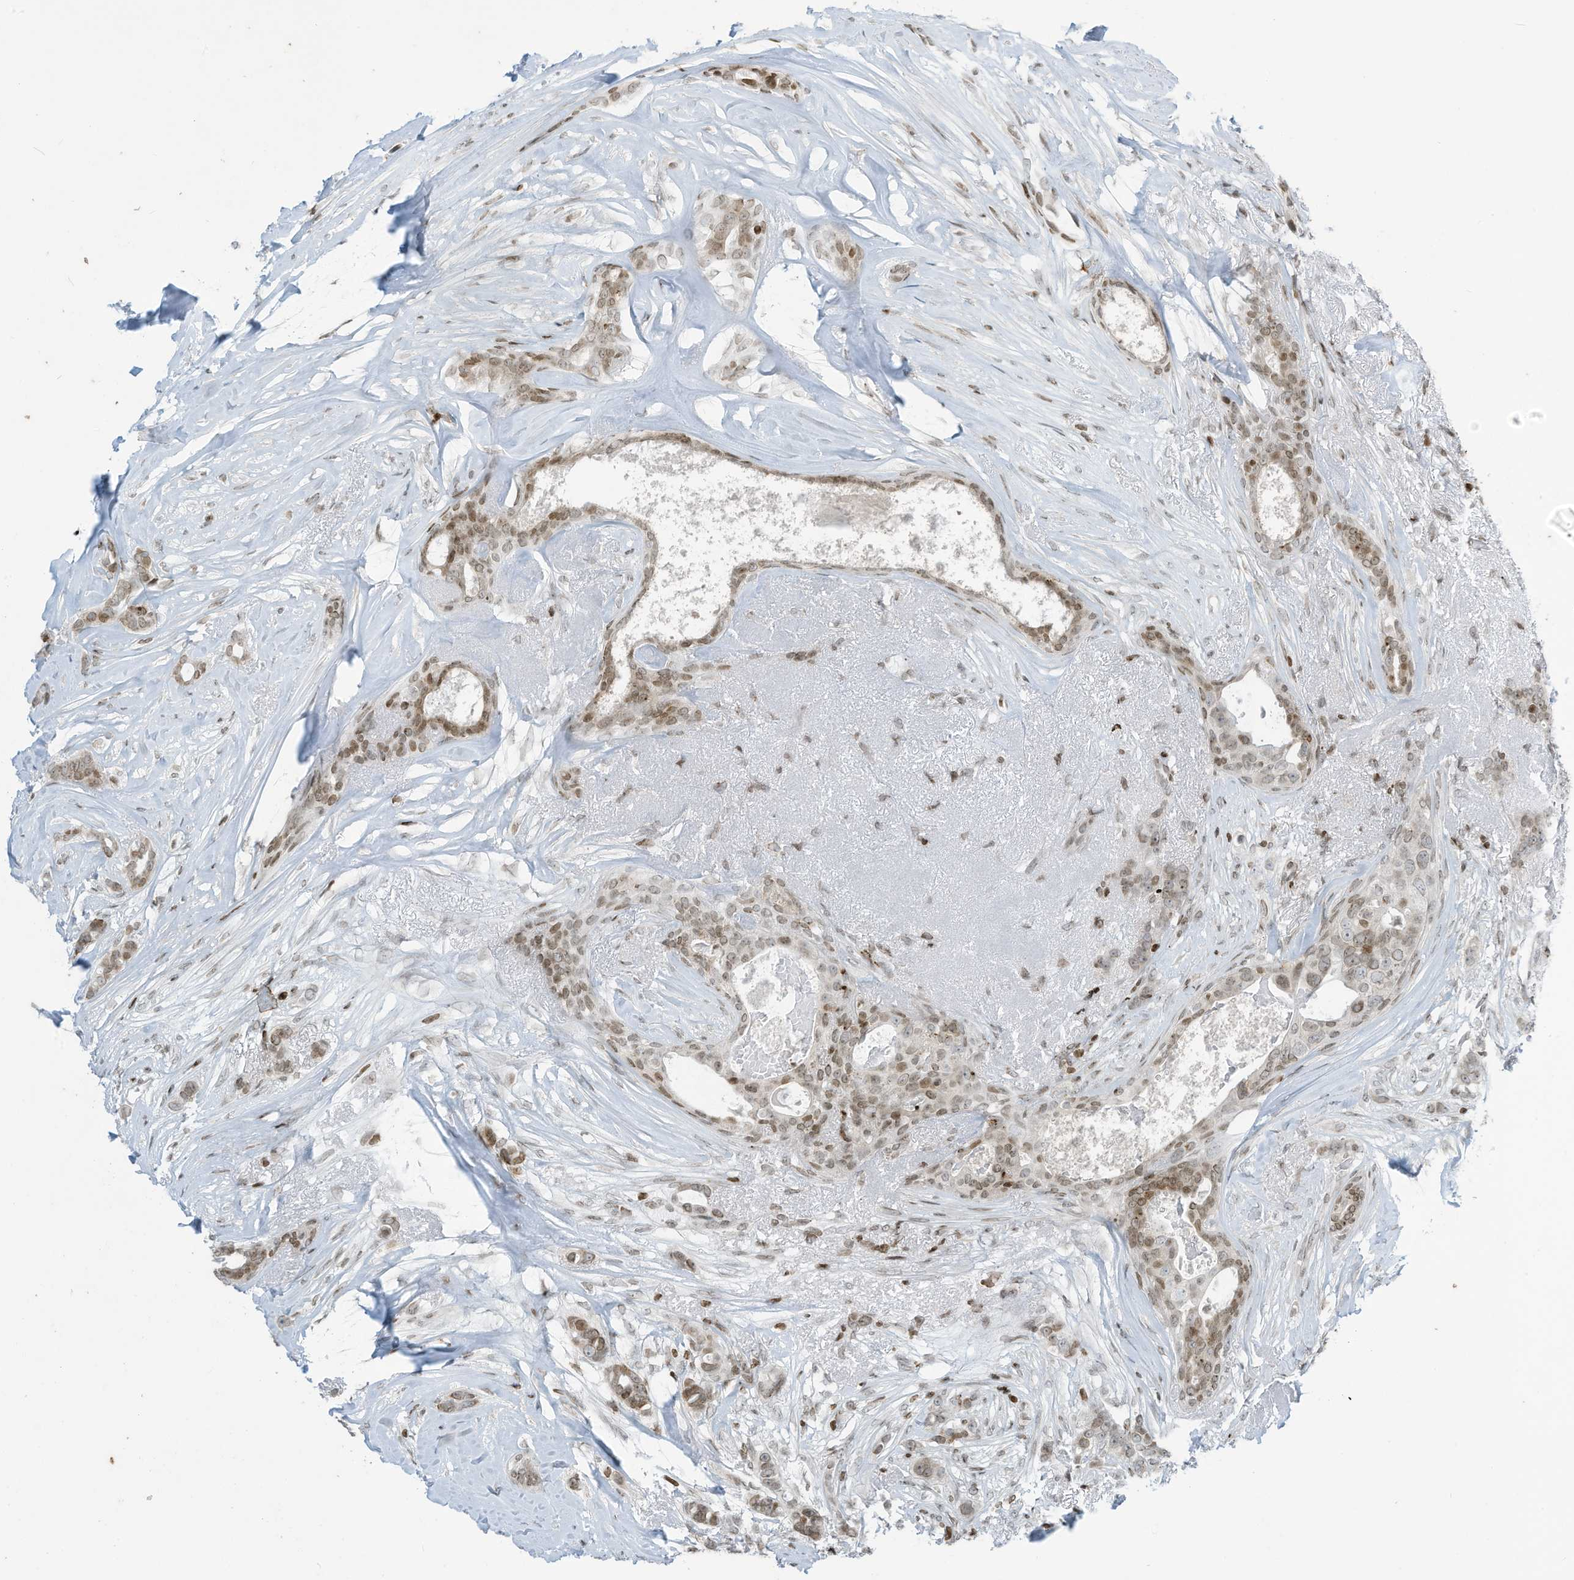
{"staining": {"intensity": "moderate", "quantity": ">75%", "location": "nuclear"}, "tissue": "breast cancer", "cell_type": "Tumor cells", "image_type": "cancer", "snomed": [{"axis": "morphology", "description": "Lobular carcinoma"}, {"axis": "topography", "description": "Breast"}], "caption": "DAB immunohistochemical staining of human breast cancer demonstrates moderate nuclear protein positivity in approximately >75% of tumor cells.", "gene": "ADI1", "patient": {"sex": "female", "age": 51}}